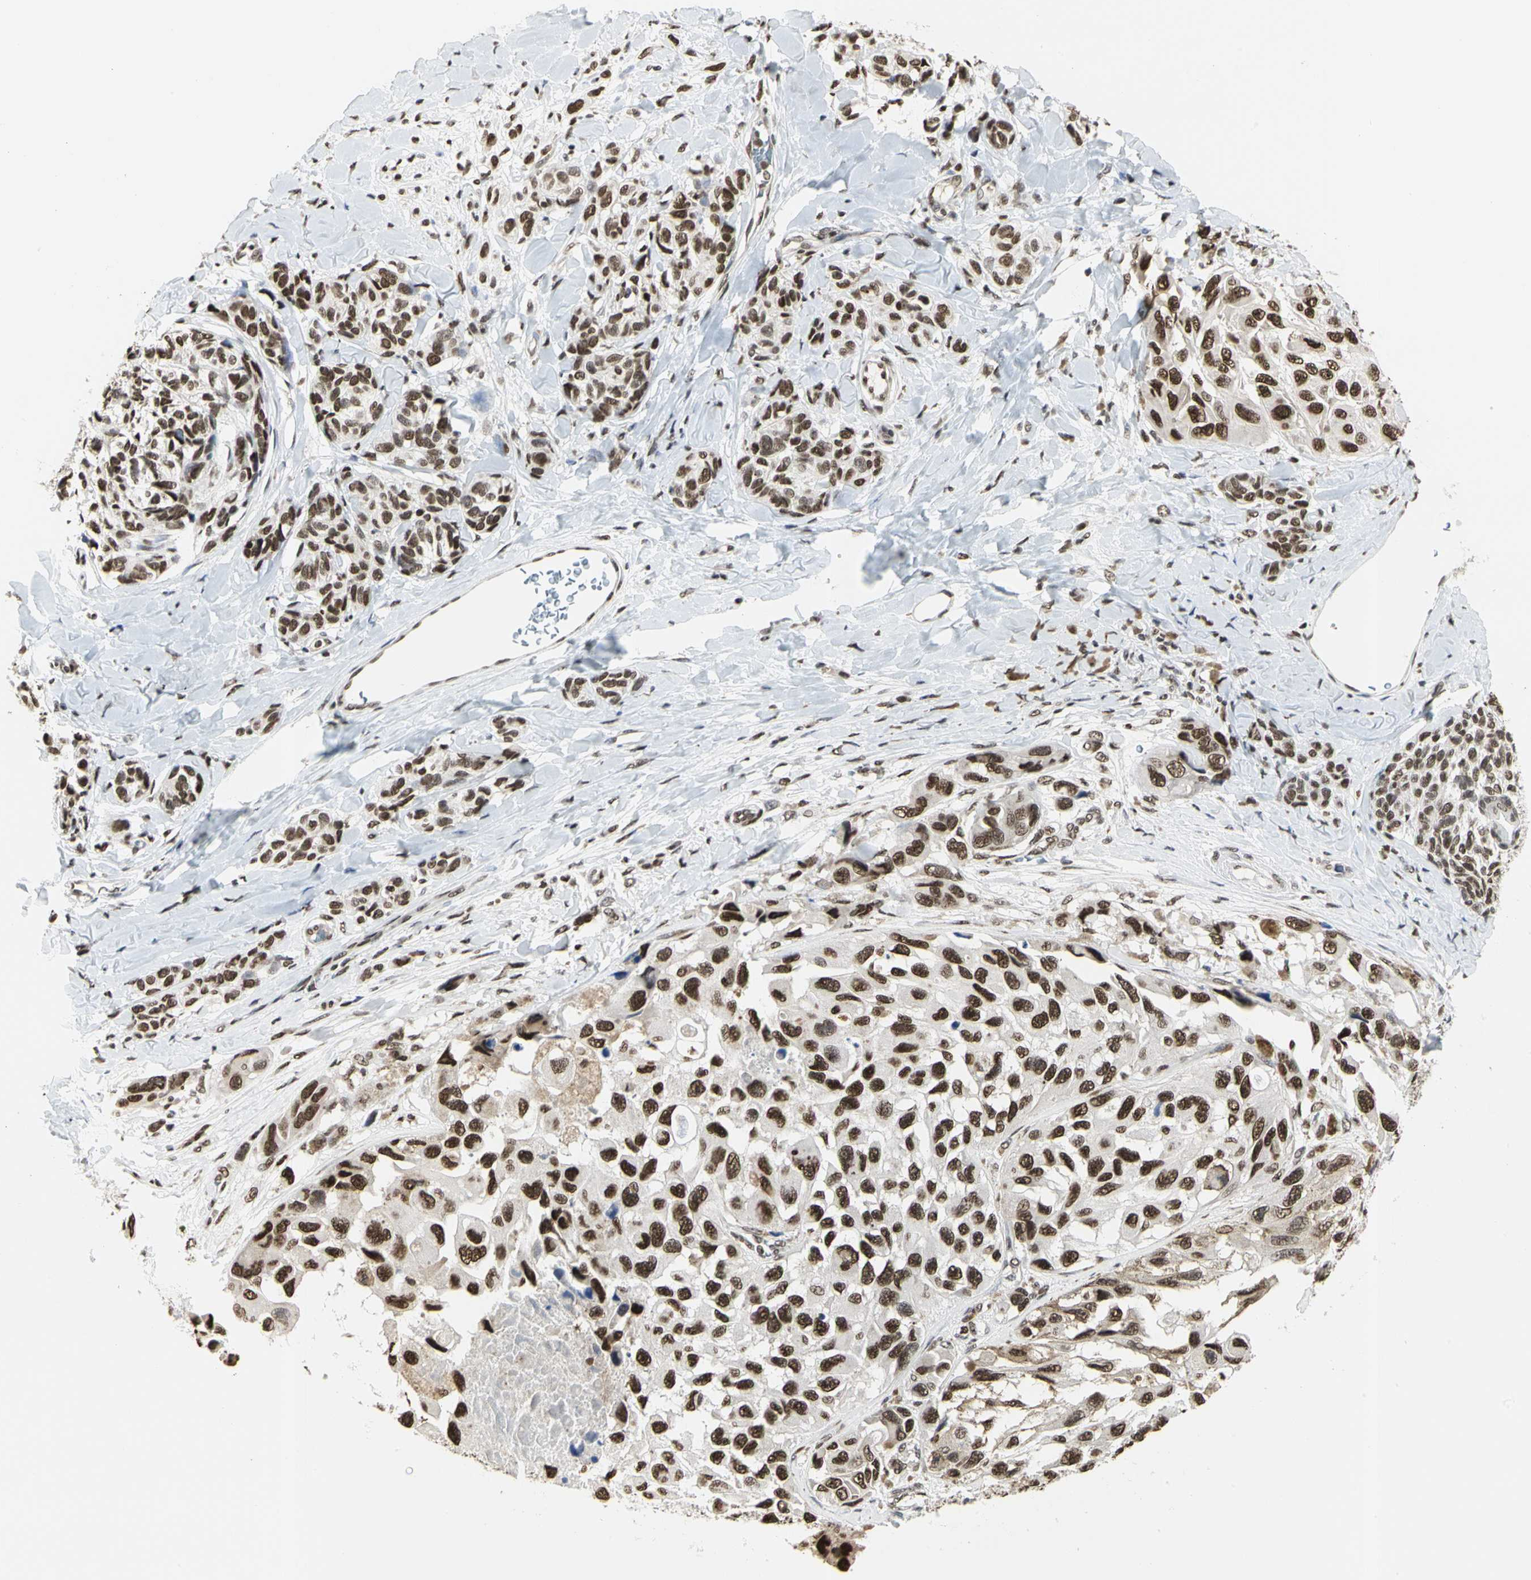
{"staining": {"intensity": "moderate", "quantity": ">75%", "location": "nuclear"}, "tissue": "melanoma", "cell_type": "Tumor cells", "image_type": "cancer", "snomed": [{"axis": "morphology", "description": "Malignant melanoma, NOS"}, {"axis": "topography", "description": "Skin"}], "caption": "Melanoma stained for a protein (brown) exhibits moderate nuclear positive expression in approximately >75% of tumor cells.", "gene": "PRMT3", "patient": {"sex": "female", "age": 73}}